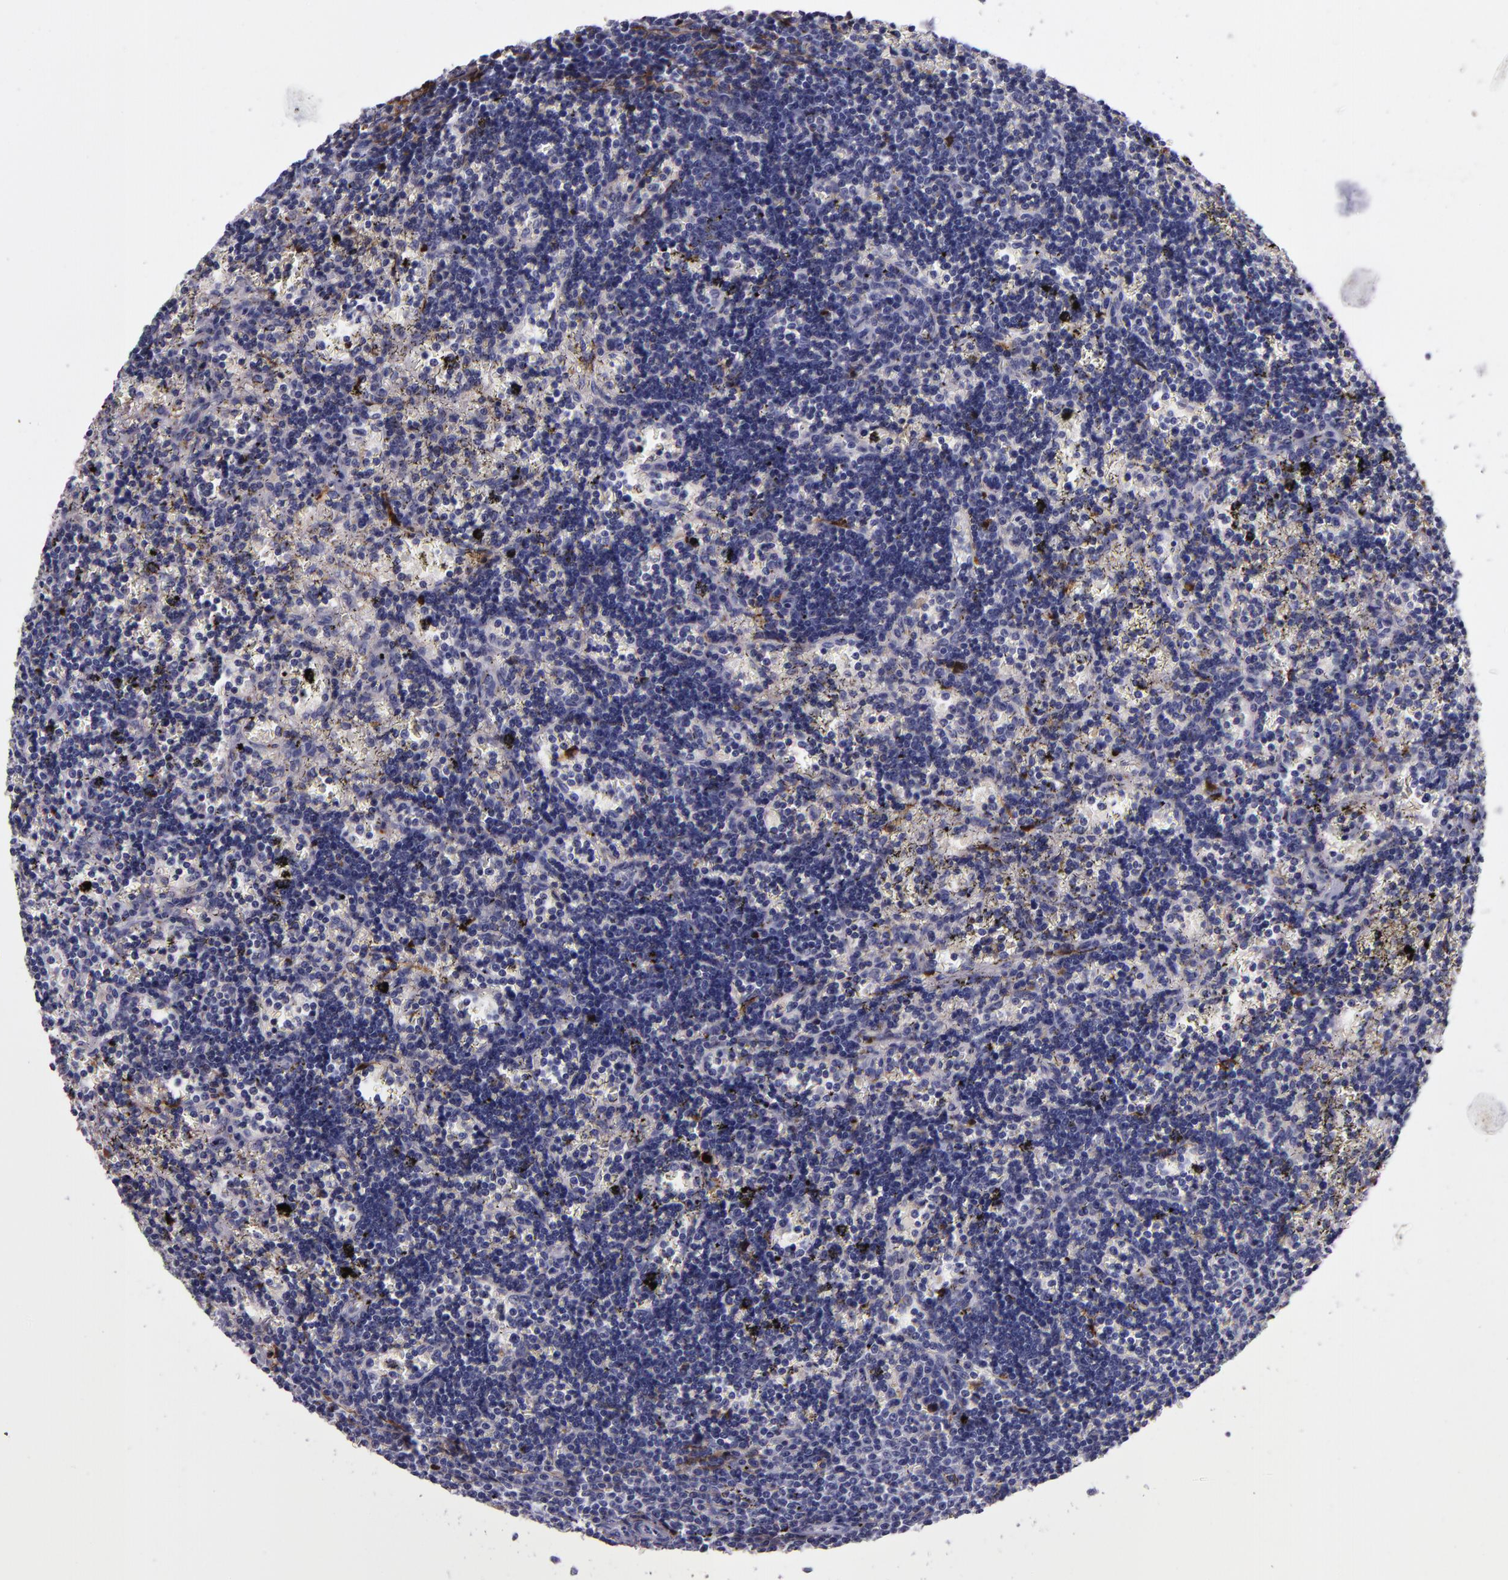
{"staining": {"intensity": "strong", "quantity": "<25%", "location": "cytoplasmic/membranous"}, "tissue": "lymphoma", "cell_type": "Tumor cells", "image_type": "cancer", "snomed": [{"axis": "morphology", "description": "Malignant lymphoma, non-Hodgkin's type, Low grade"}, {"axis": "topography", "description": "Spleen"}], "caption": "Protein analysis of low-grade malignant lymphoma, non-Hodgkin's type tissue demonstrates strong cytoplasmic/membranous expression in approximately <25% of tumor cells.", "gene": "APOH", "patient": {"sex": "male", "age": 60}}